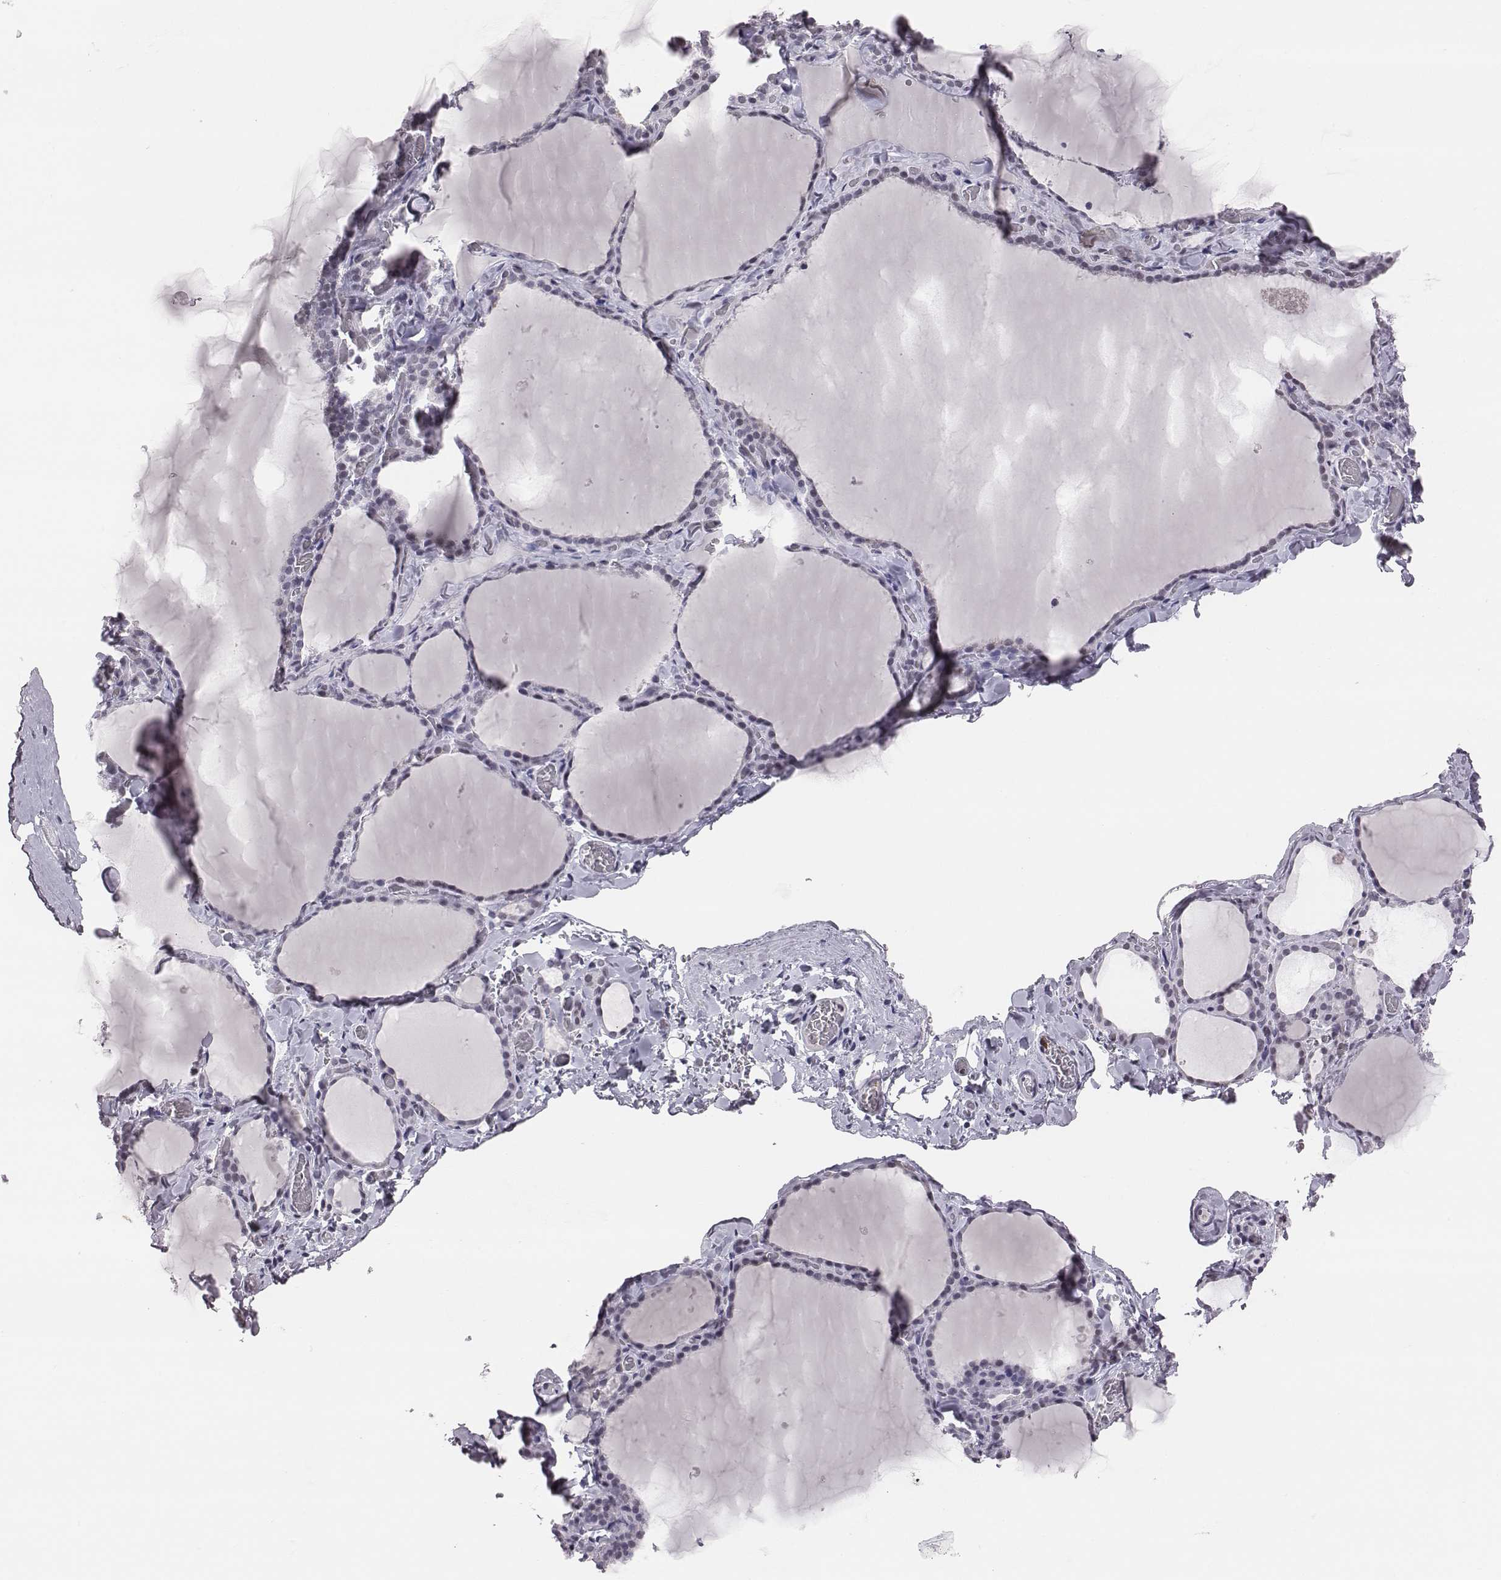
{"staining": {"intensity": "negative", "quantity": "none", "location": "none"}, "tissue": "thyroid gland", "cell_type": "Glandular cells", "image_type": "normal", "snomed": [{"axis": "morphology", "description": "Normal tissue, NOS"}, {"axis": "topography", "description": "Thyroid gland"}], "caption": "IHC histopathology image of unremarkable thyroid gland stained for a protein (brown), which reveals no positivity in glandular cells.", "gene": "ACOD1", "patient": {"sex": "female", "age": 22}}